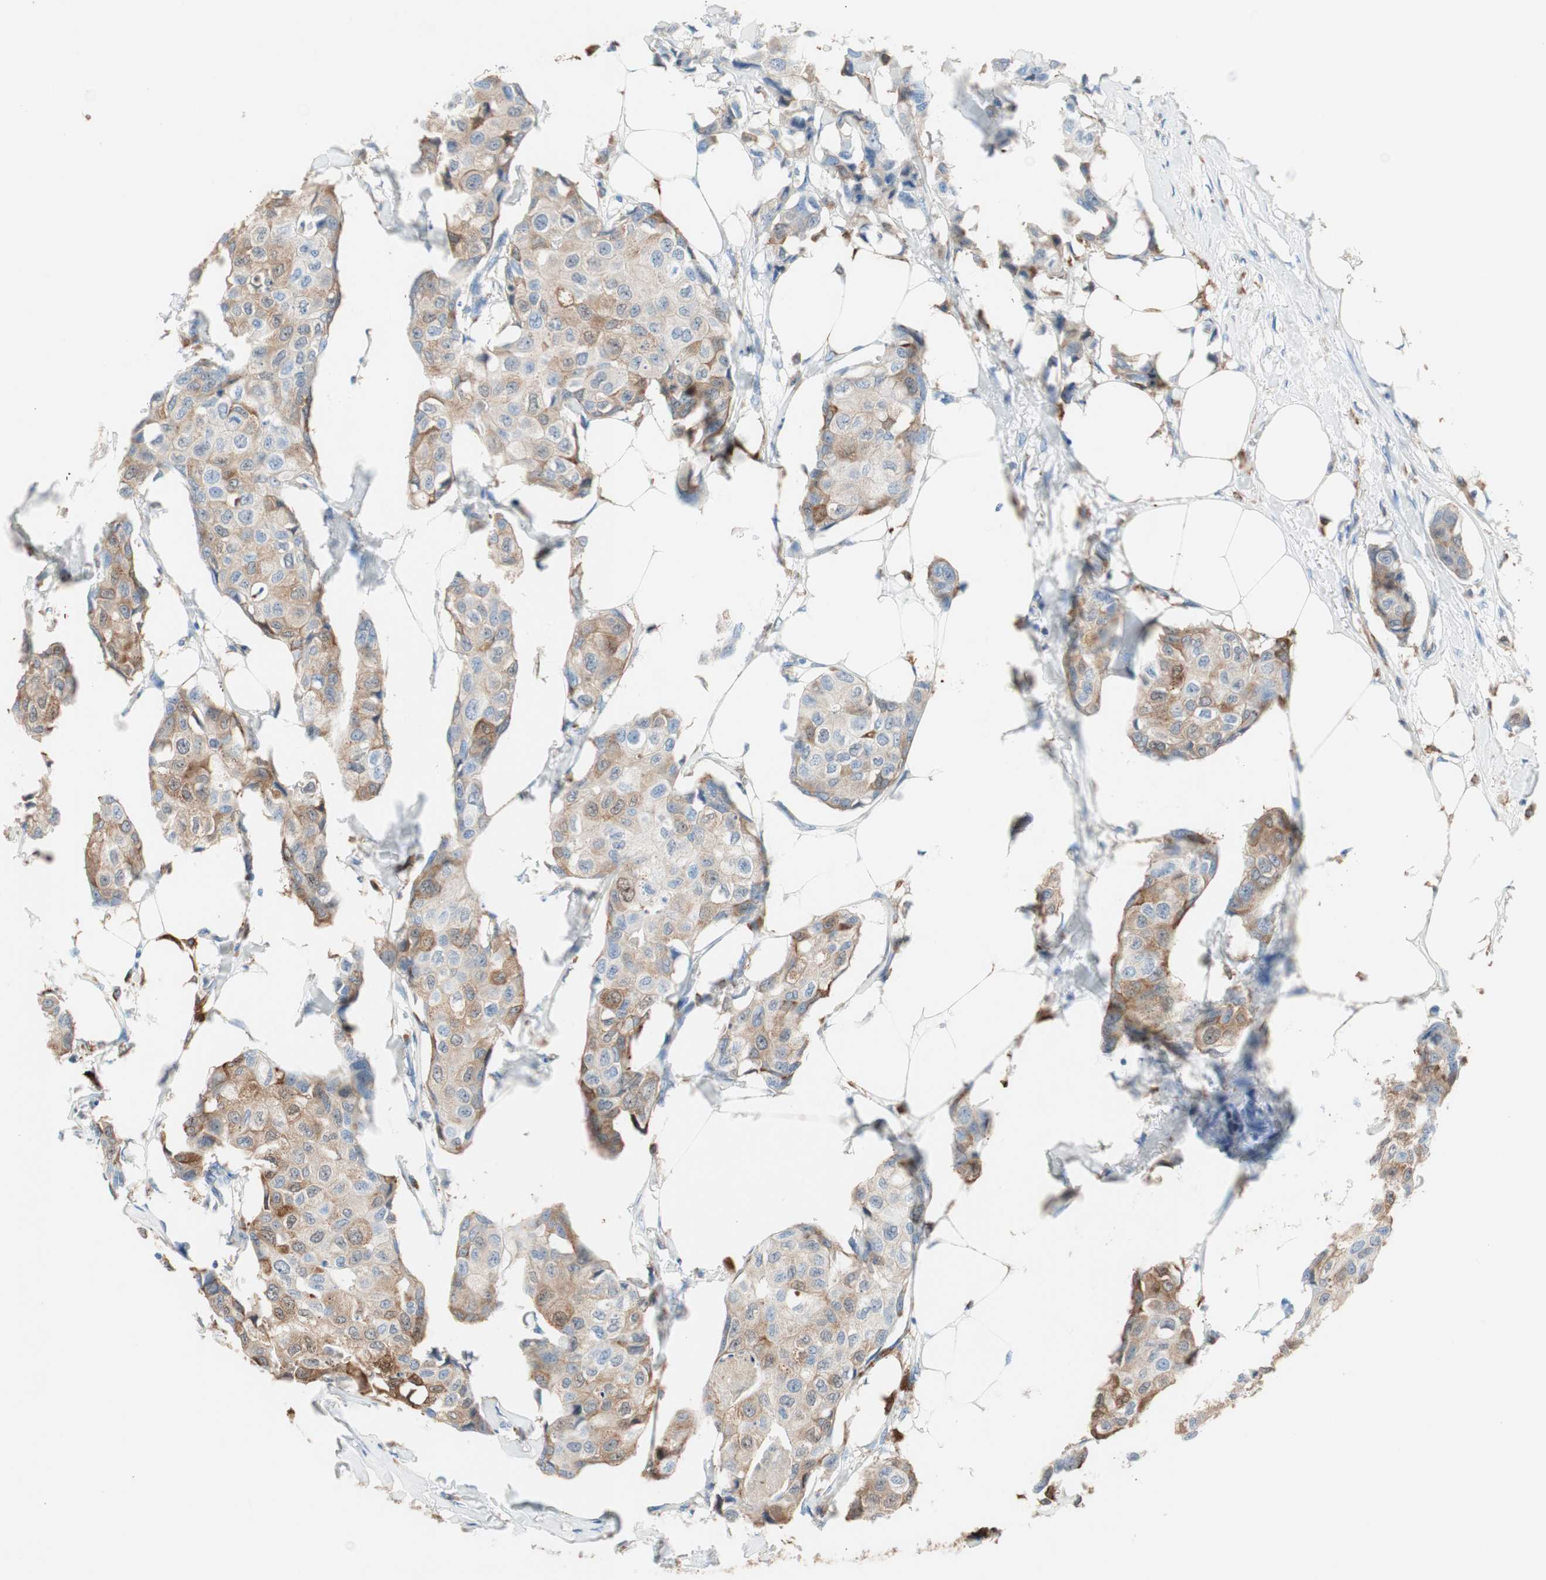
{"staining": {"intensity": "moderate", "quantity": "25%-75%", "location": "cytoplasmic/membranous"}, "tissue": "breast cancer", "cell_type": "Tumor cells", "image_type": "cancer", "snomed": [{"axis": "morphology", "description": "Duct carcinoma"}, {"axis": "topography", "description": "Breast"}], "caption": "High-magnification brightfield microscopy of infiltrating ductal carcinoma (breast) stained with DAB (3,3'-diaminobenzidine) (brown) and counterstained with hematoxylin (blue). tumor cells exhibit moderate cytoplasmic/membranous positivity is identified in approximately25%-75% of cells.", "gene": "GLUL", "patient": {"sex": "female", "age": 80}}